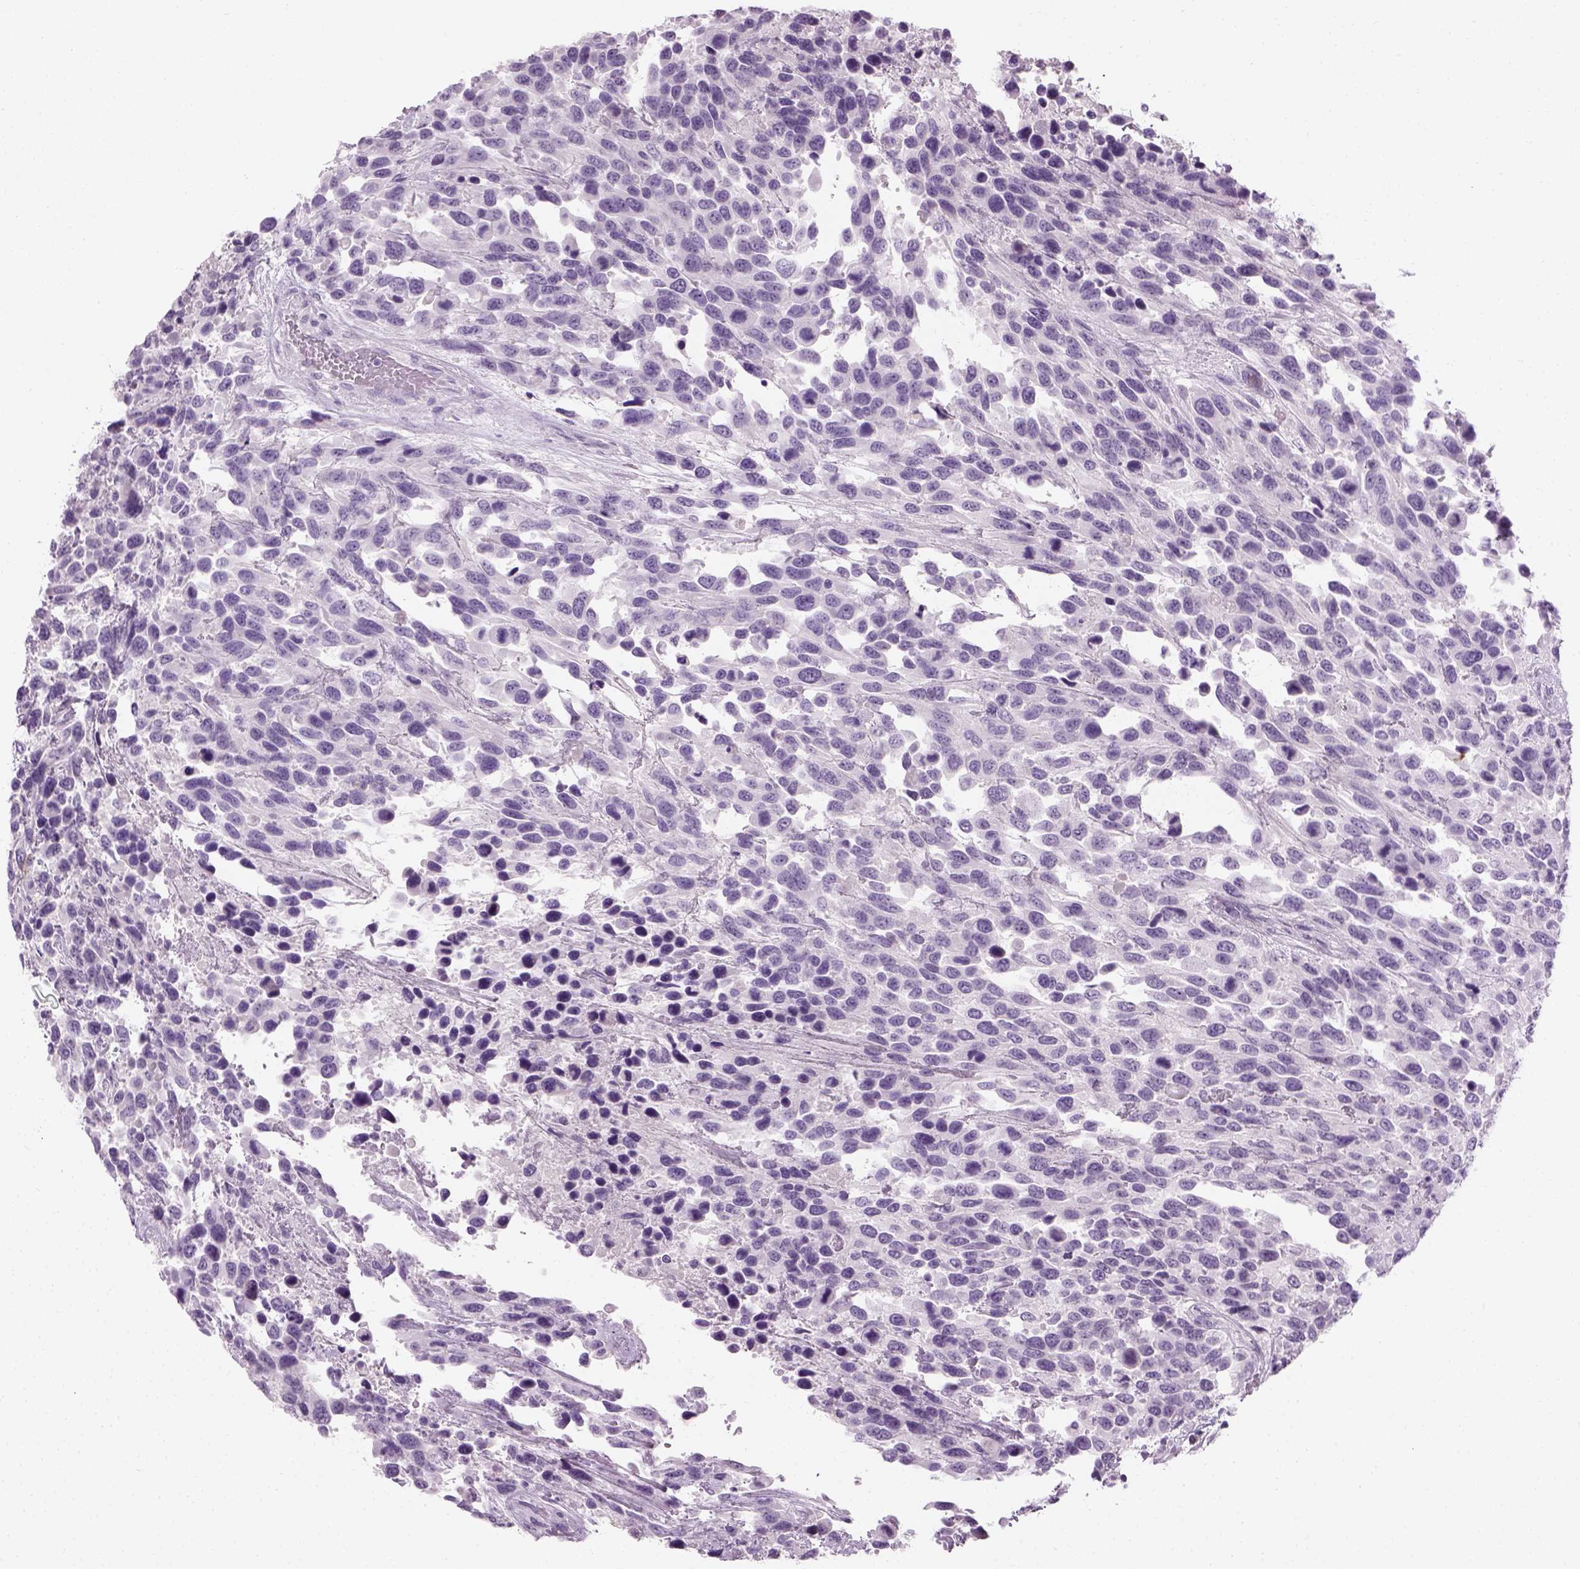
{"staining": {"intensity": "negative", "quantity": "none", "location": "none"}, "tissue": "urothelial cancer", "cell_type": "Tumor cells", "image_type": "cancer", "snomed": [{"axis": "morphology", "description": "Urothelial carcinoma, High grade"}, {"axis": "topography", "description": "Urinary bladder"}], "caption": "There is no significant expression in tumor cells of high-grade urothelial carcinoma.", "gene": "TH", "patient": {"sex": "female", "age": 70}}